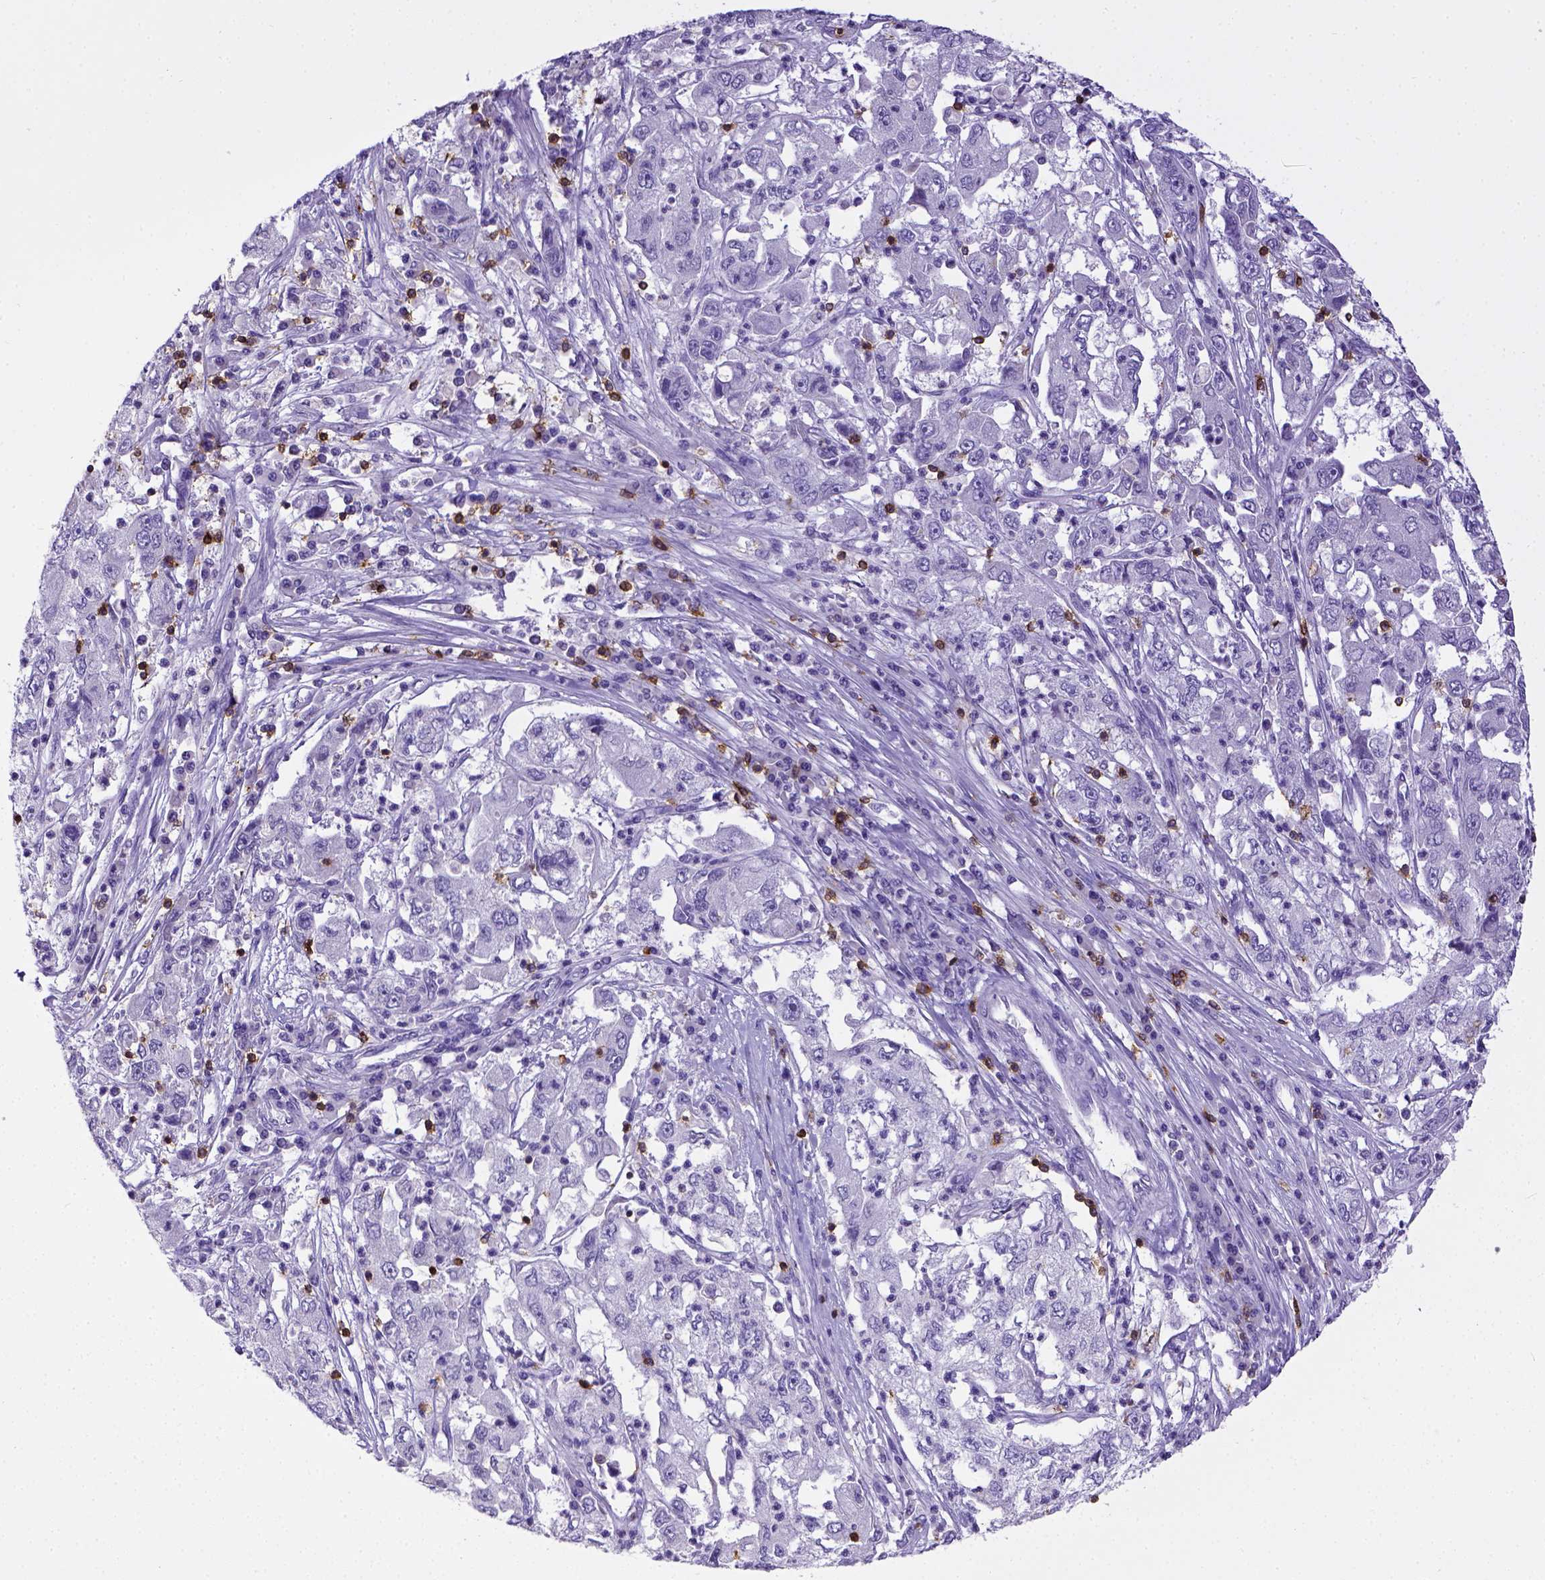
{"staining": {"intensity": "negative", "quantity": "none", "location": "none"}, "tissue": "cervical cancer", "cell_type": "Tumor cells", "image_type": "cancer", "snomed": [{"axis": "morphology", "description": "Squamous cell carcinoma, NOS"}, {"axis": "topography", "description": "Cervix"}], "caption": "There is no significant staining in tumor cells of cervical squamous cell carcinoma. (Immunohistochemistry (ihc), brightfield microscopy, high magnification).", "gene": "CD3E", "patient": {"sex": "female", "age": 36}}